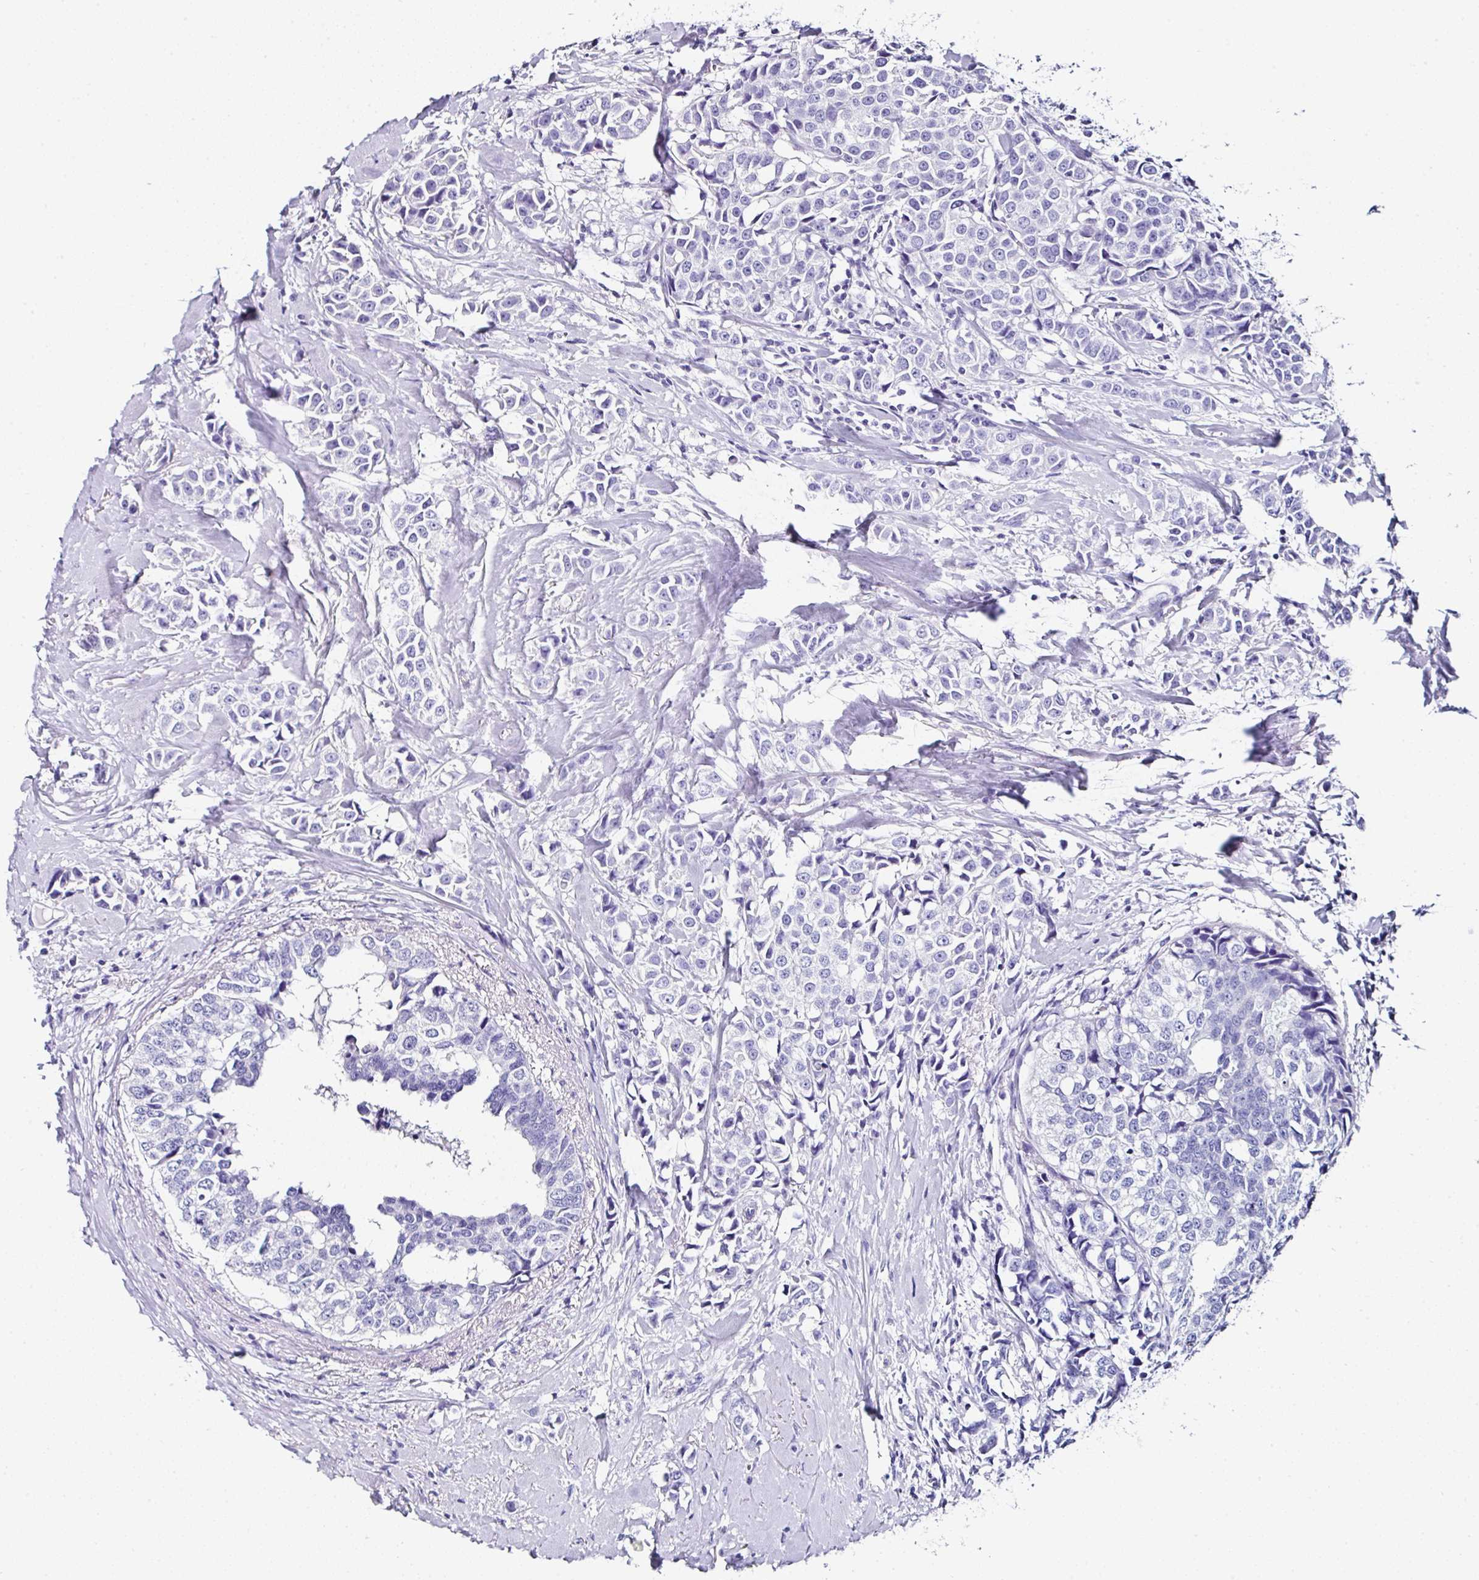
{"staining": {"intensity": "negative", "quantity": "none", "location": "none"}, "tissue": "breast cancer", "cell_type": "Tumor cells", "image_type": "cancer", "snomed": [{"axis": "morphology", "description": "Duct carcinoma"}, {"axis": "topography", "description": "Breast"}], "caption": "IHC of breast cancer (intraductal carcinoma) exhibits no positivity in tumor cells.", "gene": "UGT3A1", "patient": {"sex": "female", "age": 80}}